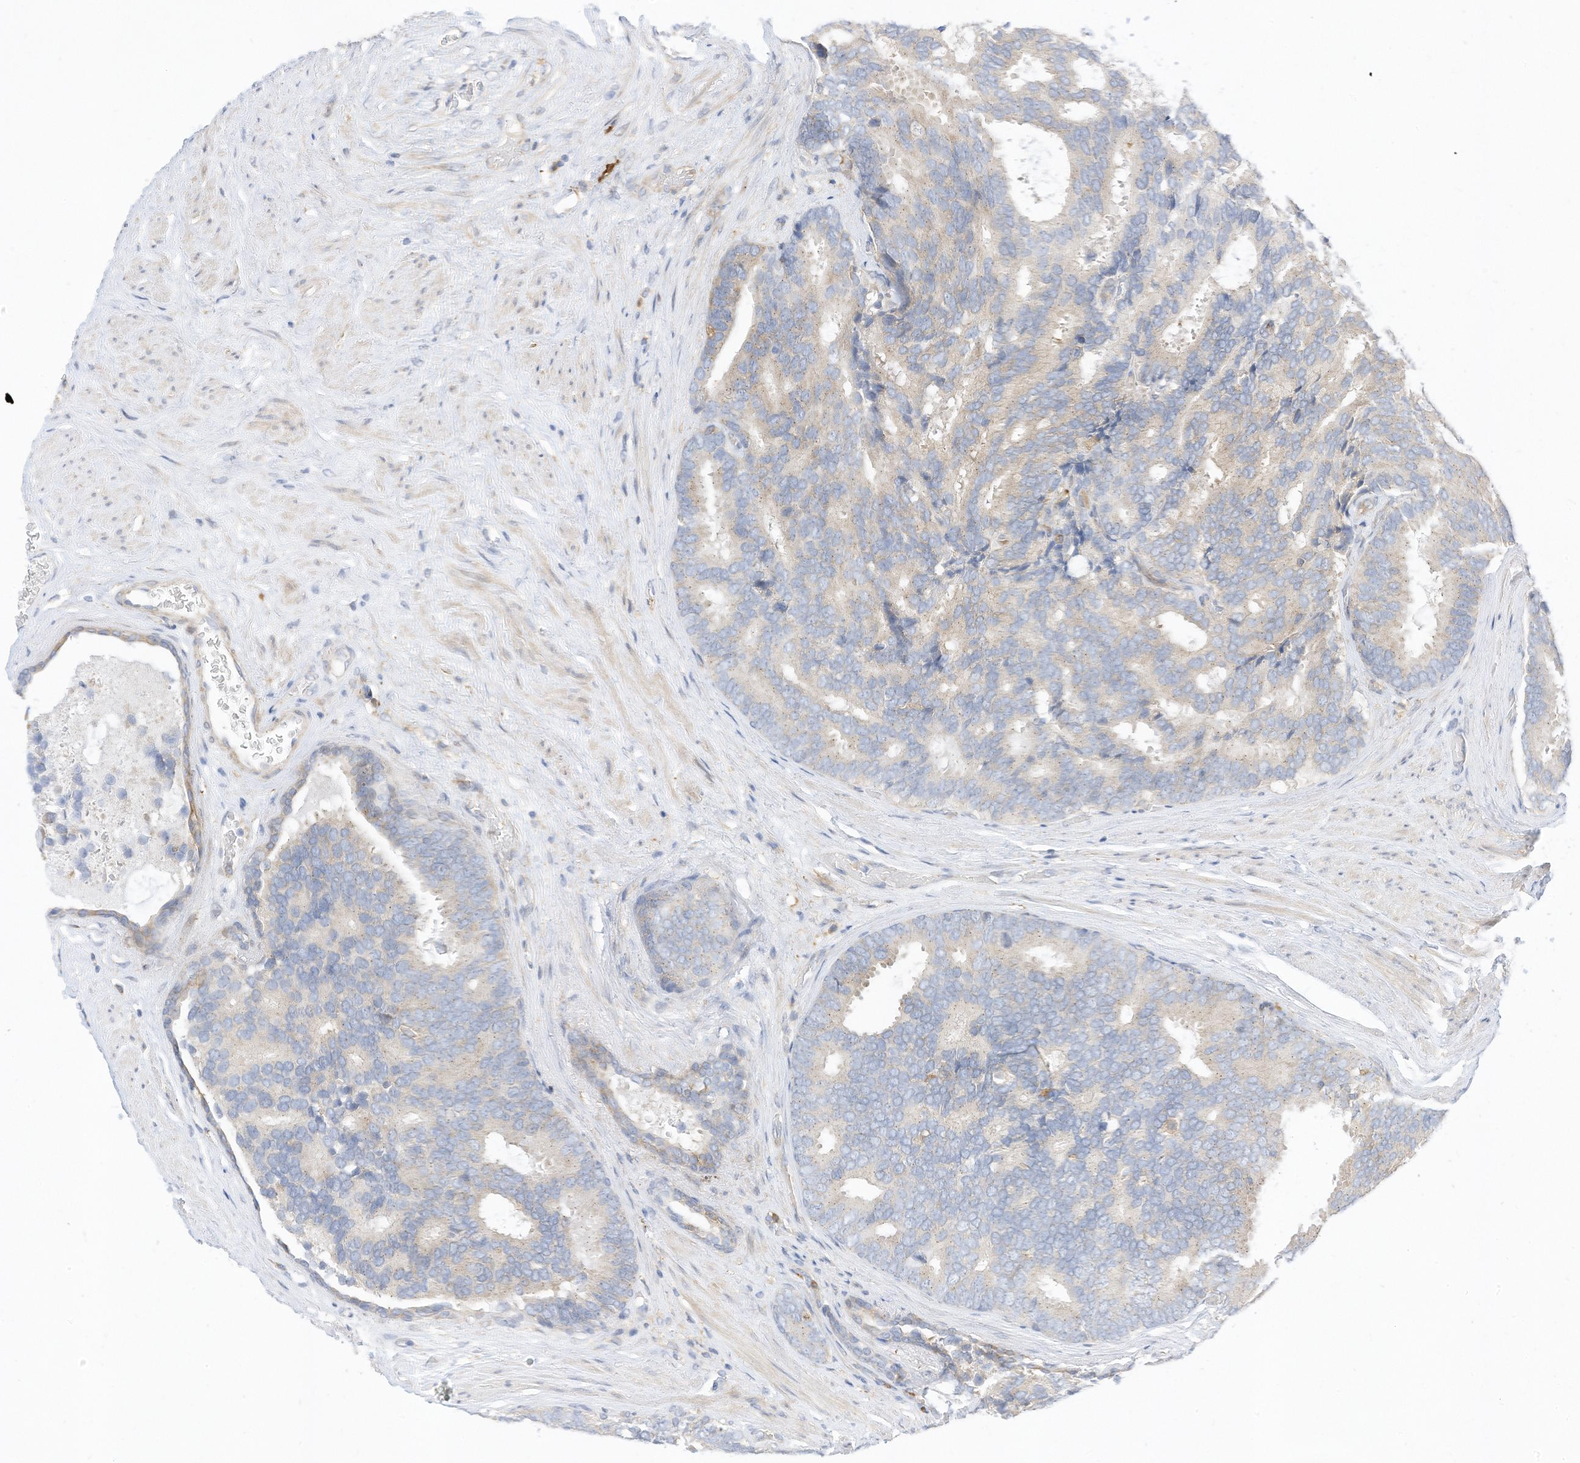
{"staining": {"intensity": "negative", "quantity": "none", "location": "none"}, "tissue": "prostate cancer", "cell_type": "Tumor cells", "image_type": "cancer", "snomed": [{"axis": "morphology", "description": "Adenocarcinoma, Low grade"}, {"axis": "topography", "description": "Prostate"}], "caption": "Photomicrograph shows no protein expression in tumor cells of prostate cancer (low-grade adenocarcinoma) tissue.", "gene": "ATP13A1", "patient": {"sex": "male", "age": 71}}